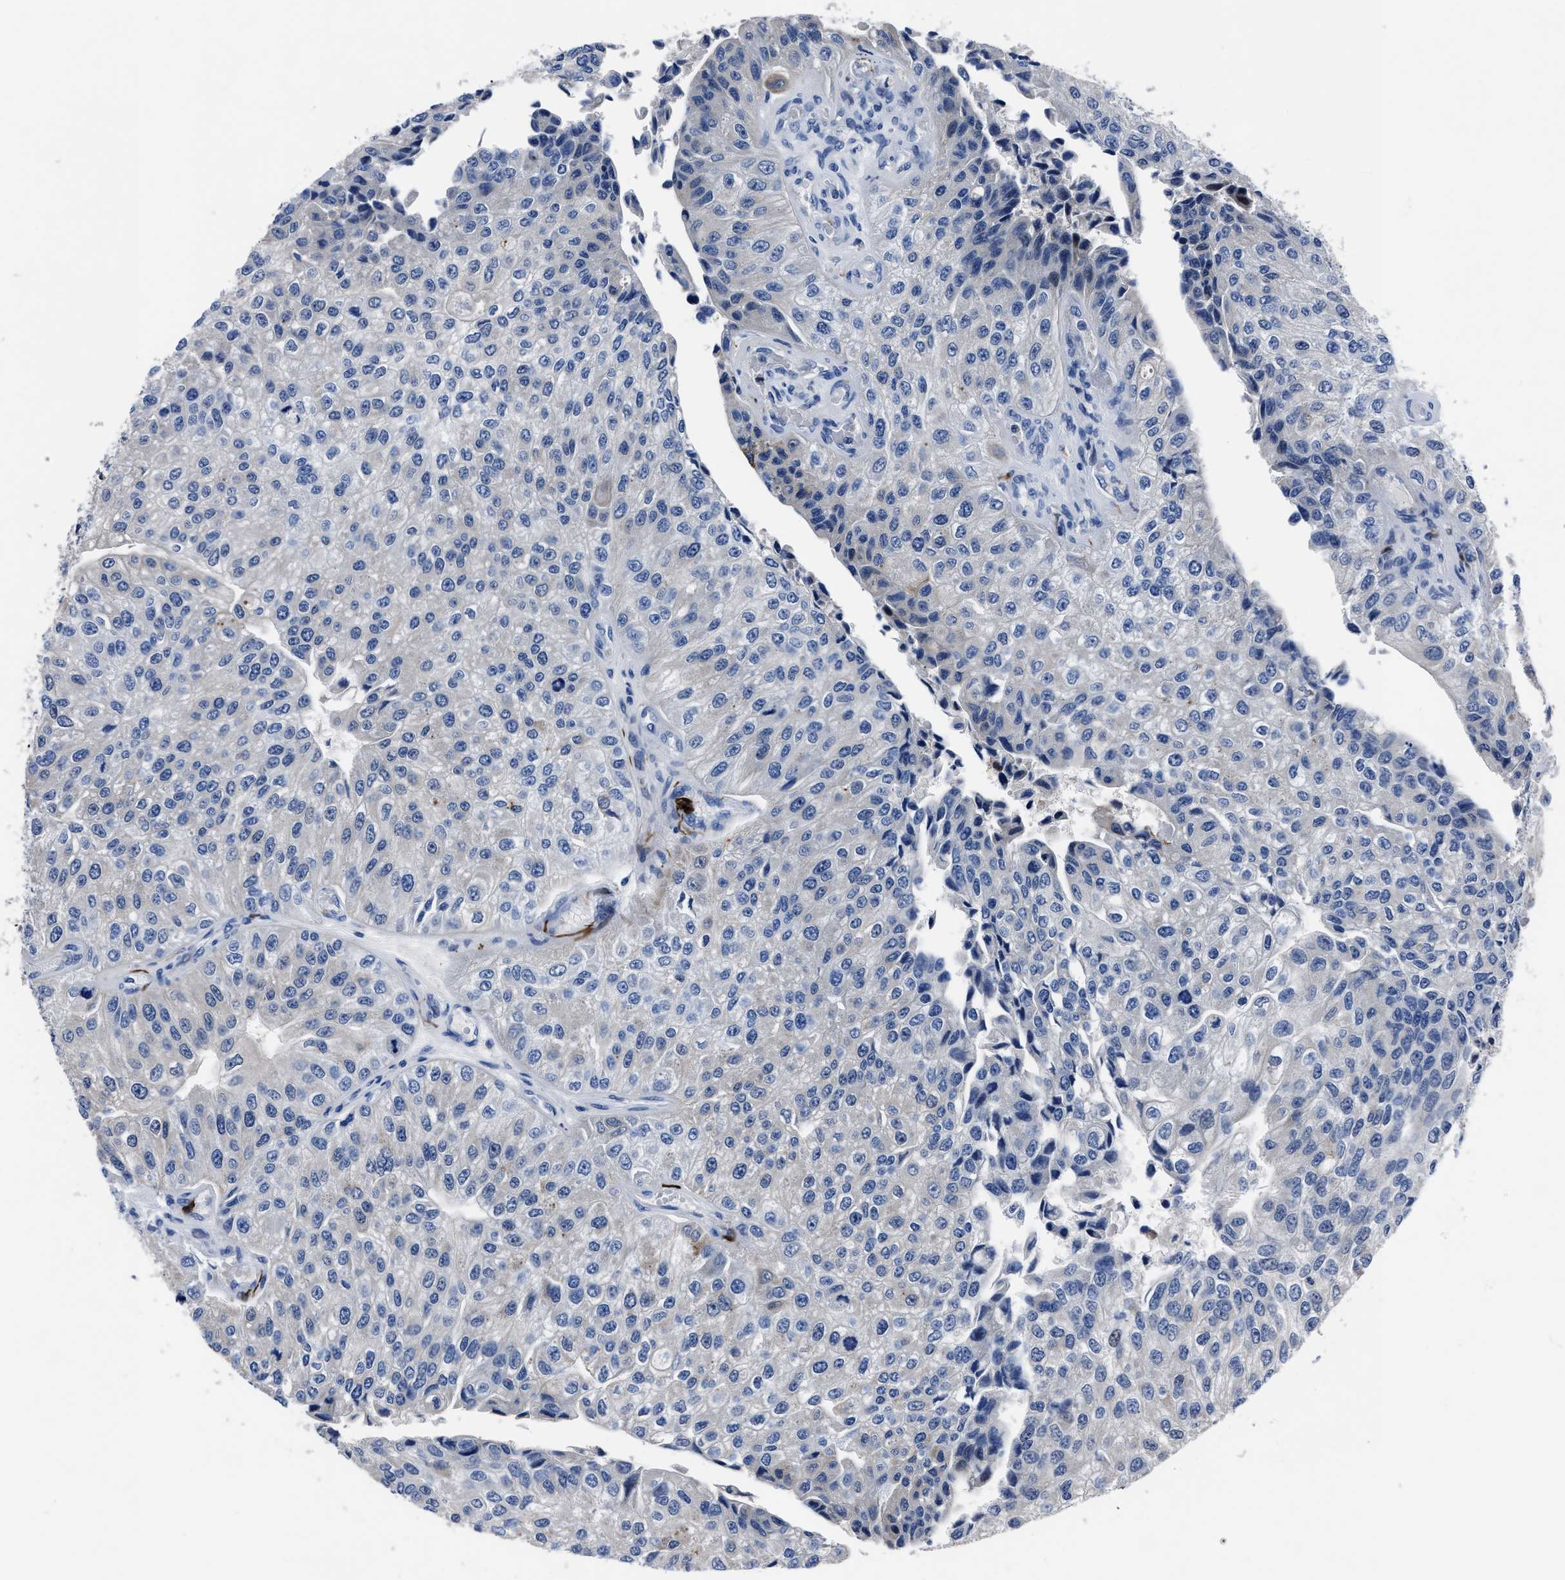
{"staining": {"intensity": "negative", "quantity": "none", "location": "none"}, "tissue": "urothelial cancer", "cell_type": "Tumor cells", "image_type": "cancer", "snomed": [{"axis": "morphology", "description": "Urothelial carcinoma, High grade"}, {"axis": "topography", "description": "Kidney"}, {"axis": "topography", "description": "Urinary bladder"}], "caption": "DAB immunohistochemical staining of urothelial cancer displays no significant positivity in tumor cells. (Brightfield microscopy of DAB (3,3'-diaminobenzidine) IHC at high magnification).", "gene": "OR10G3", "patient": {"sex": "male", "age": 77}}